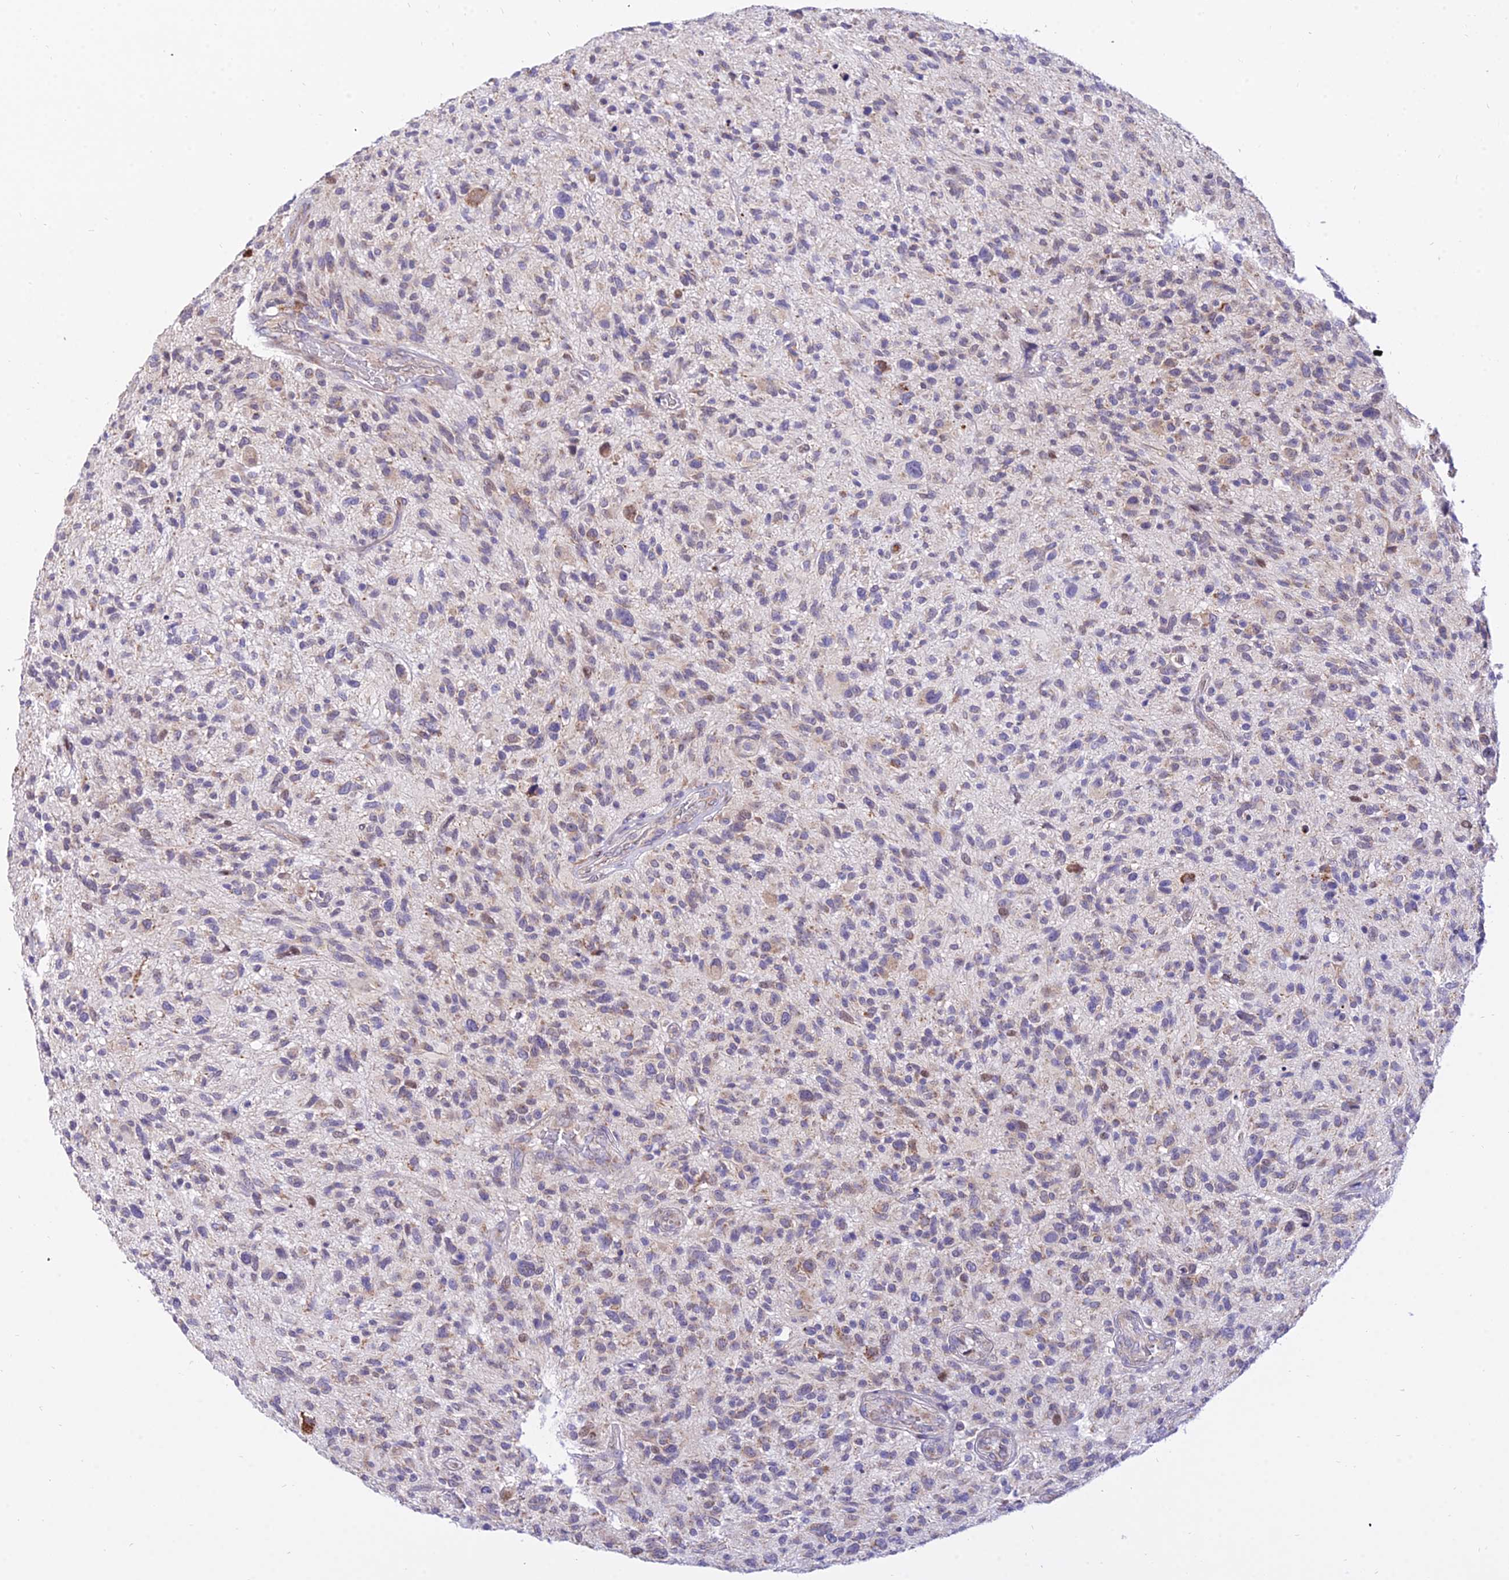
{"staining": {"intensity": "weak", "quantity": "25%-75%", "location": "cytoplasmic/membranous"}, "tissue": "glioma", "cell_type": "Tumor cells", "image_type": "cancer", "snomed": [{"axis": "morphology", "description": "Glioma, malignant, High grade"}, {"axis": "topography", "description": "Brain"}], "caption": "High-magnification brightfield microscopy of malignant glioma (high-grade) stained with DAB (brown) and counterstained with hematoxylin (blue). tumor cells exhibit weak cytoplasmic/membranous staining is present in approximately25%-75% of cells. The protein is stained brown, and the nuclei are stained in blue (DAB (3,3'-diaminobenzidine) IHC with brightfield microscopy, high magnification).", "gene": "ATP5PB", "patient": {"sex": "male", "age": 47}}